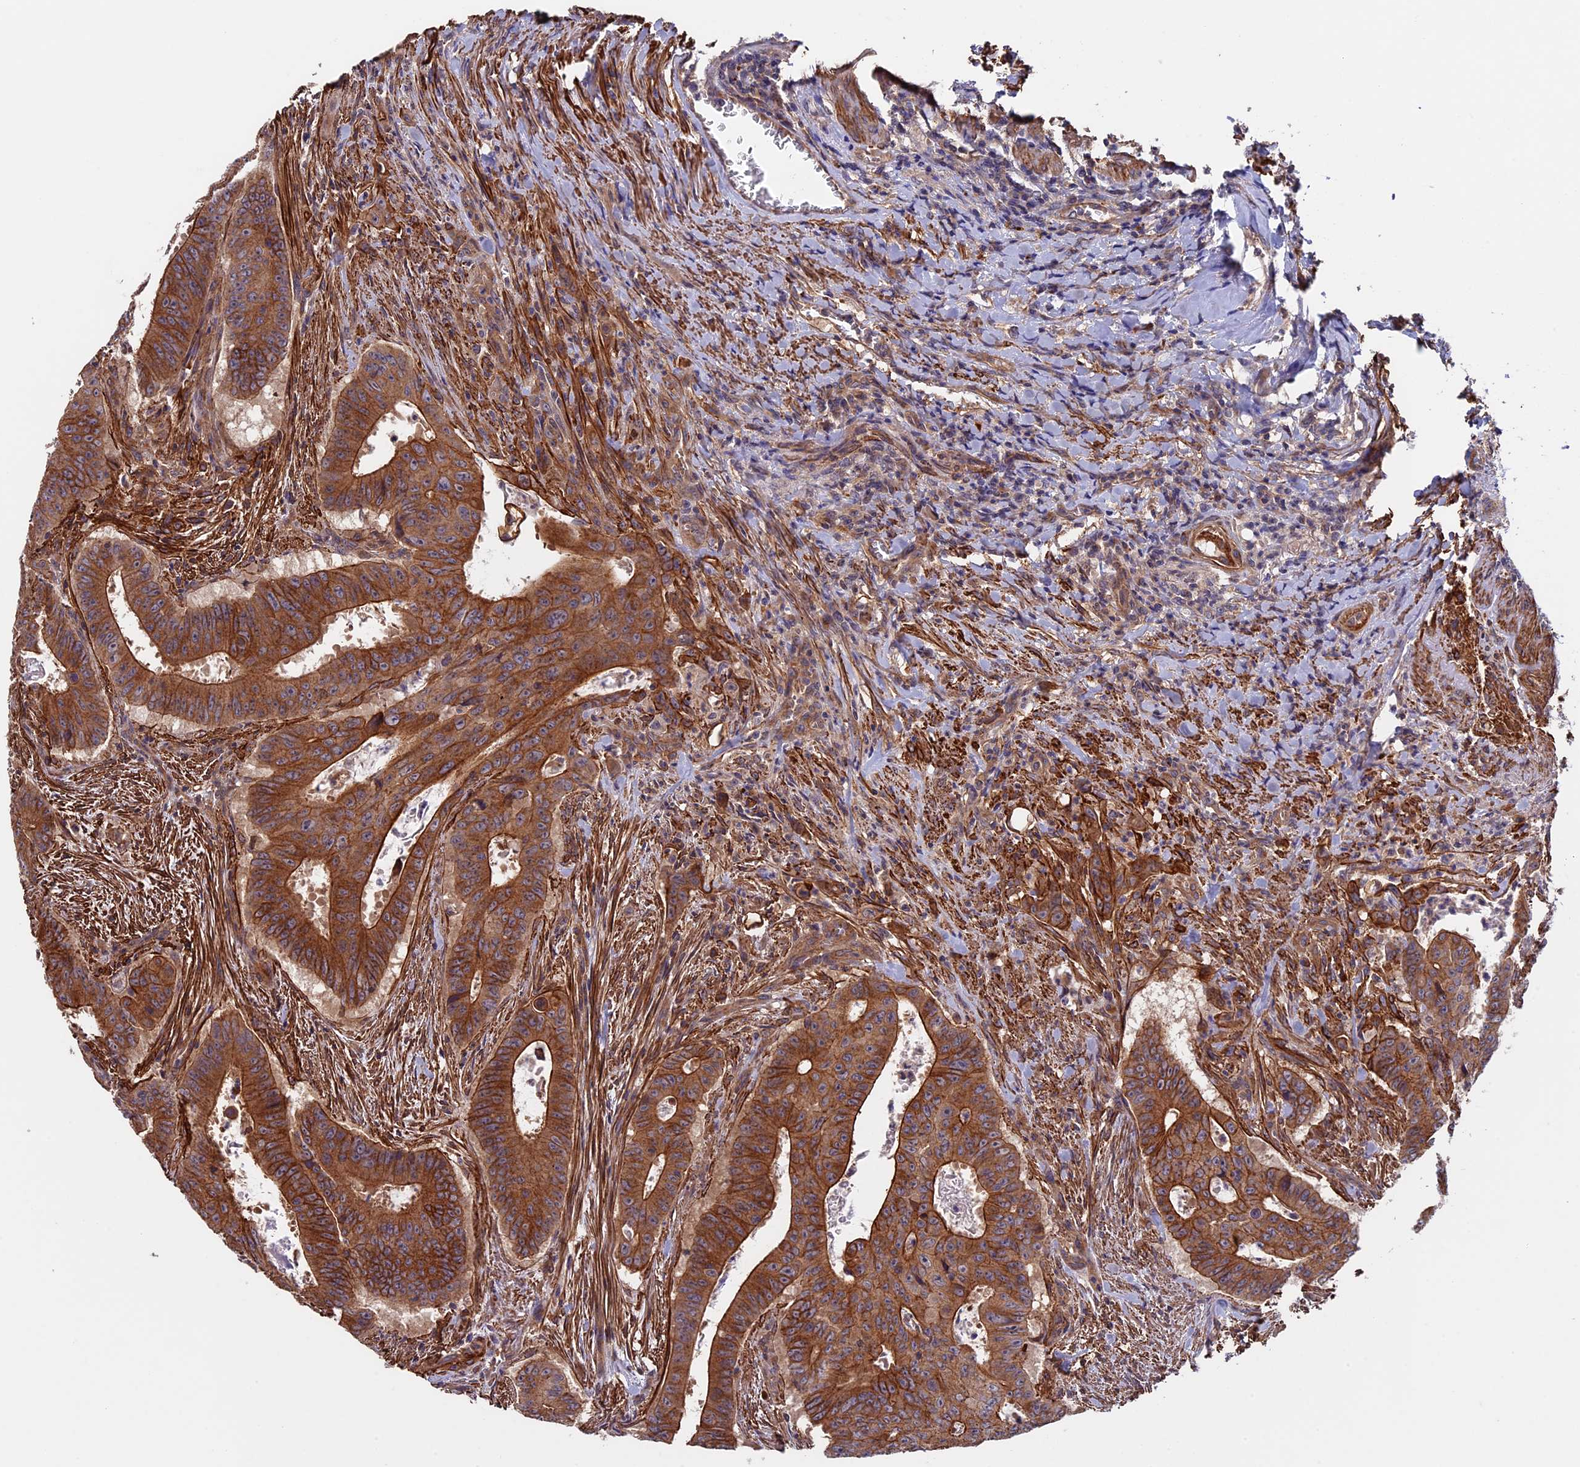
{"staining": {"intensity": "strong", "quantity": ">75%", "location": "cytoplasmic/membranous"}, "tissue": "colorectal cancer", "cell_type": "Tumor cells", "image_type": "cancer", "snomed": [{"axis": "morphology", "description": "Adenocarcinoma, NOS"}, {"axis": "topography", "description": "Rectum"}], "caption": "This is an image of immunohistochemistry staining of colorectal cancer (adenocarcinoma), which shows strong expression in the cytoplasmic/membranous of tumor cells.", "gene": "SLC9A5", "patient": {"sex": "female", "age": 75}}